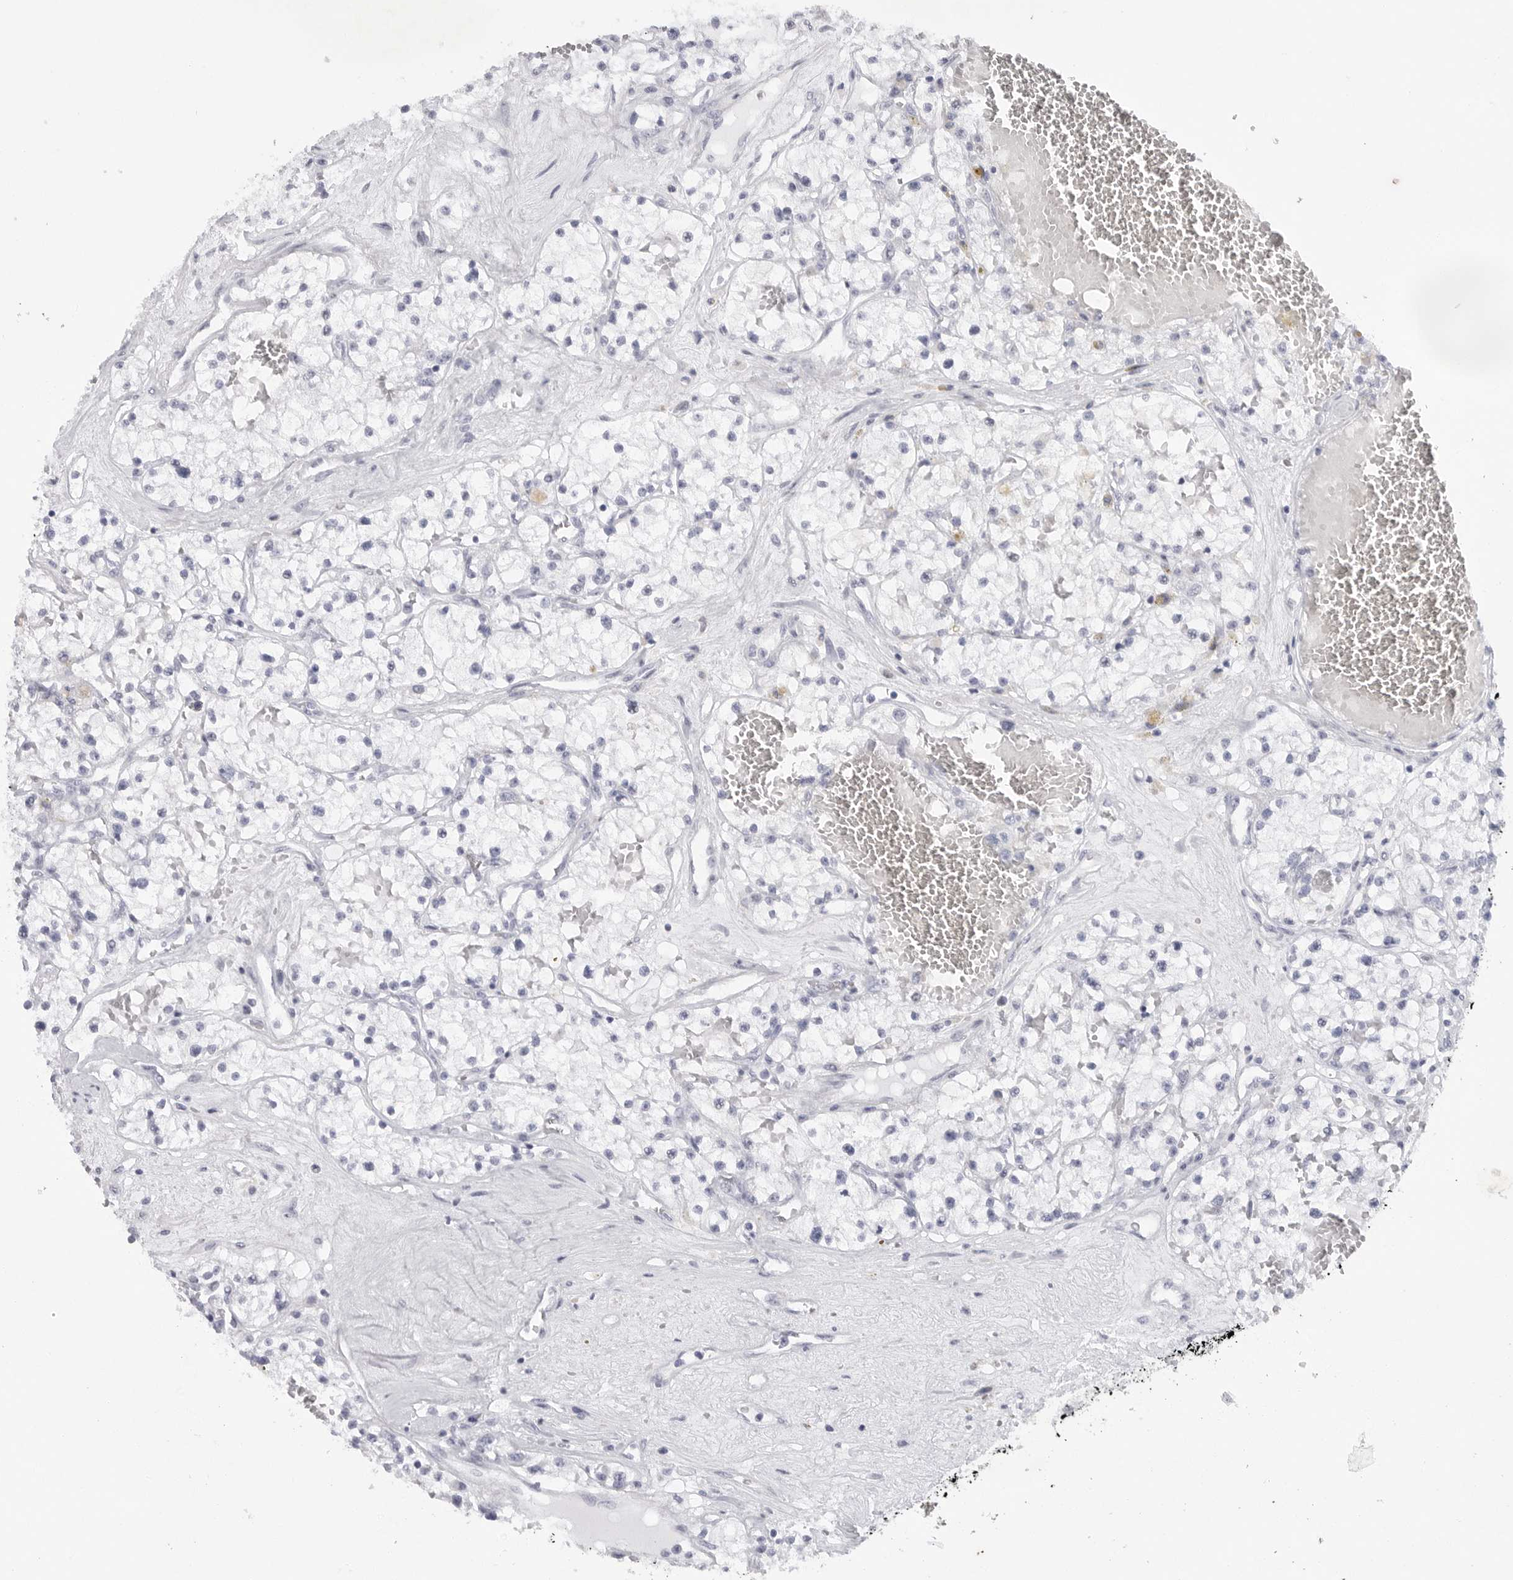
{"staining": {"intensity": "negative", "quantity": "none", "location": "none"}, "tissue": "renal cancer", "cell_type": "Tumor cells", "image_type": "cancer", "snomed": [{"axis": "morphology", "description": "Normal tissue, NOS"}, {"axis": "morphology", "description": "Adenocarcinoma, NOS"}, {"axis": "topography", "description": "Kidney"}], "caption": "IHC micrograph of renal cancer (adenocarcinoma) stained for a protein (brown), which demonstrates no positivity in tumor cells. Nuclei are stained in blue.", "gene": "TNR", "patient": {"sex": "male", "age": 68}}